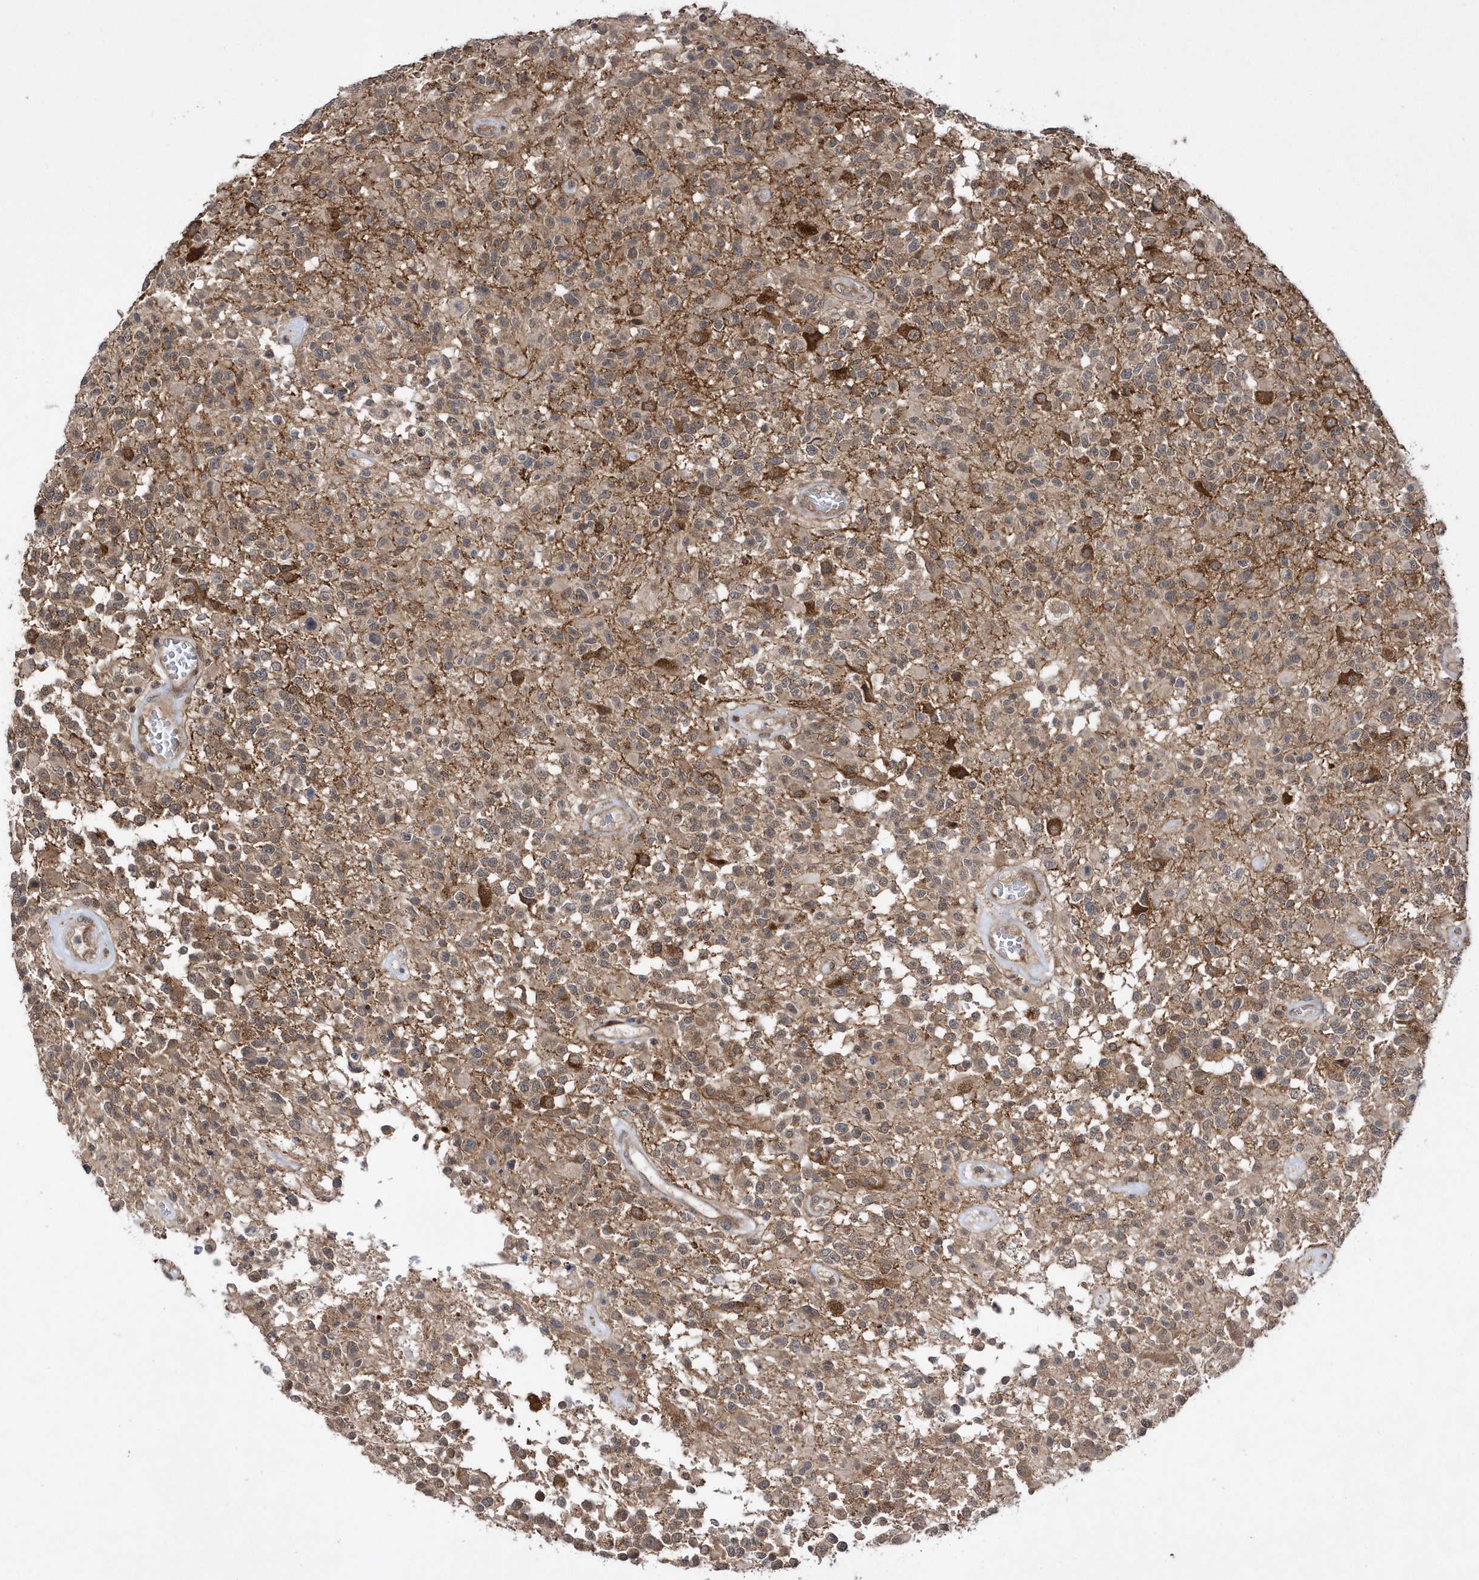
{"staining": {"intensity": "weak", "quantity": "25%-75%", "location": "cytoplasmic/membranous"}, "tissue": "glioma", "cell_type": "Tumor cells", "image_type": "cancer", "snomed": [{"axis": "morphology", "description": "Glioma, malignant, High grade"}, {"axis": "morphology", "description": "Glioblastoma, NOS"}, {"axis": "topography", "description": "Brain"}], "caption": "This is an image of IHC staining of malignant glioma (high-grade), which shows weak expression in the cytoplasmic/membranous of tumor cells.", "gene": "DALRD3", "patient": {"sex": "male", "age": 60}}